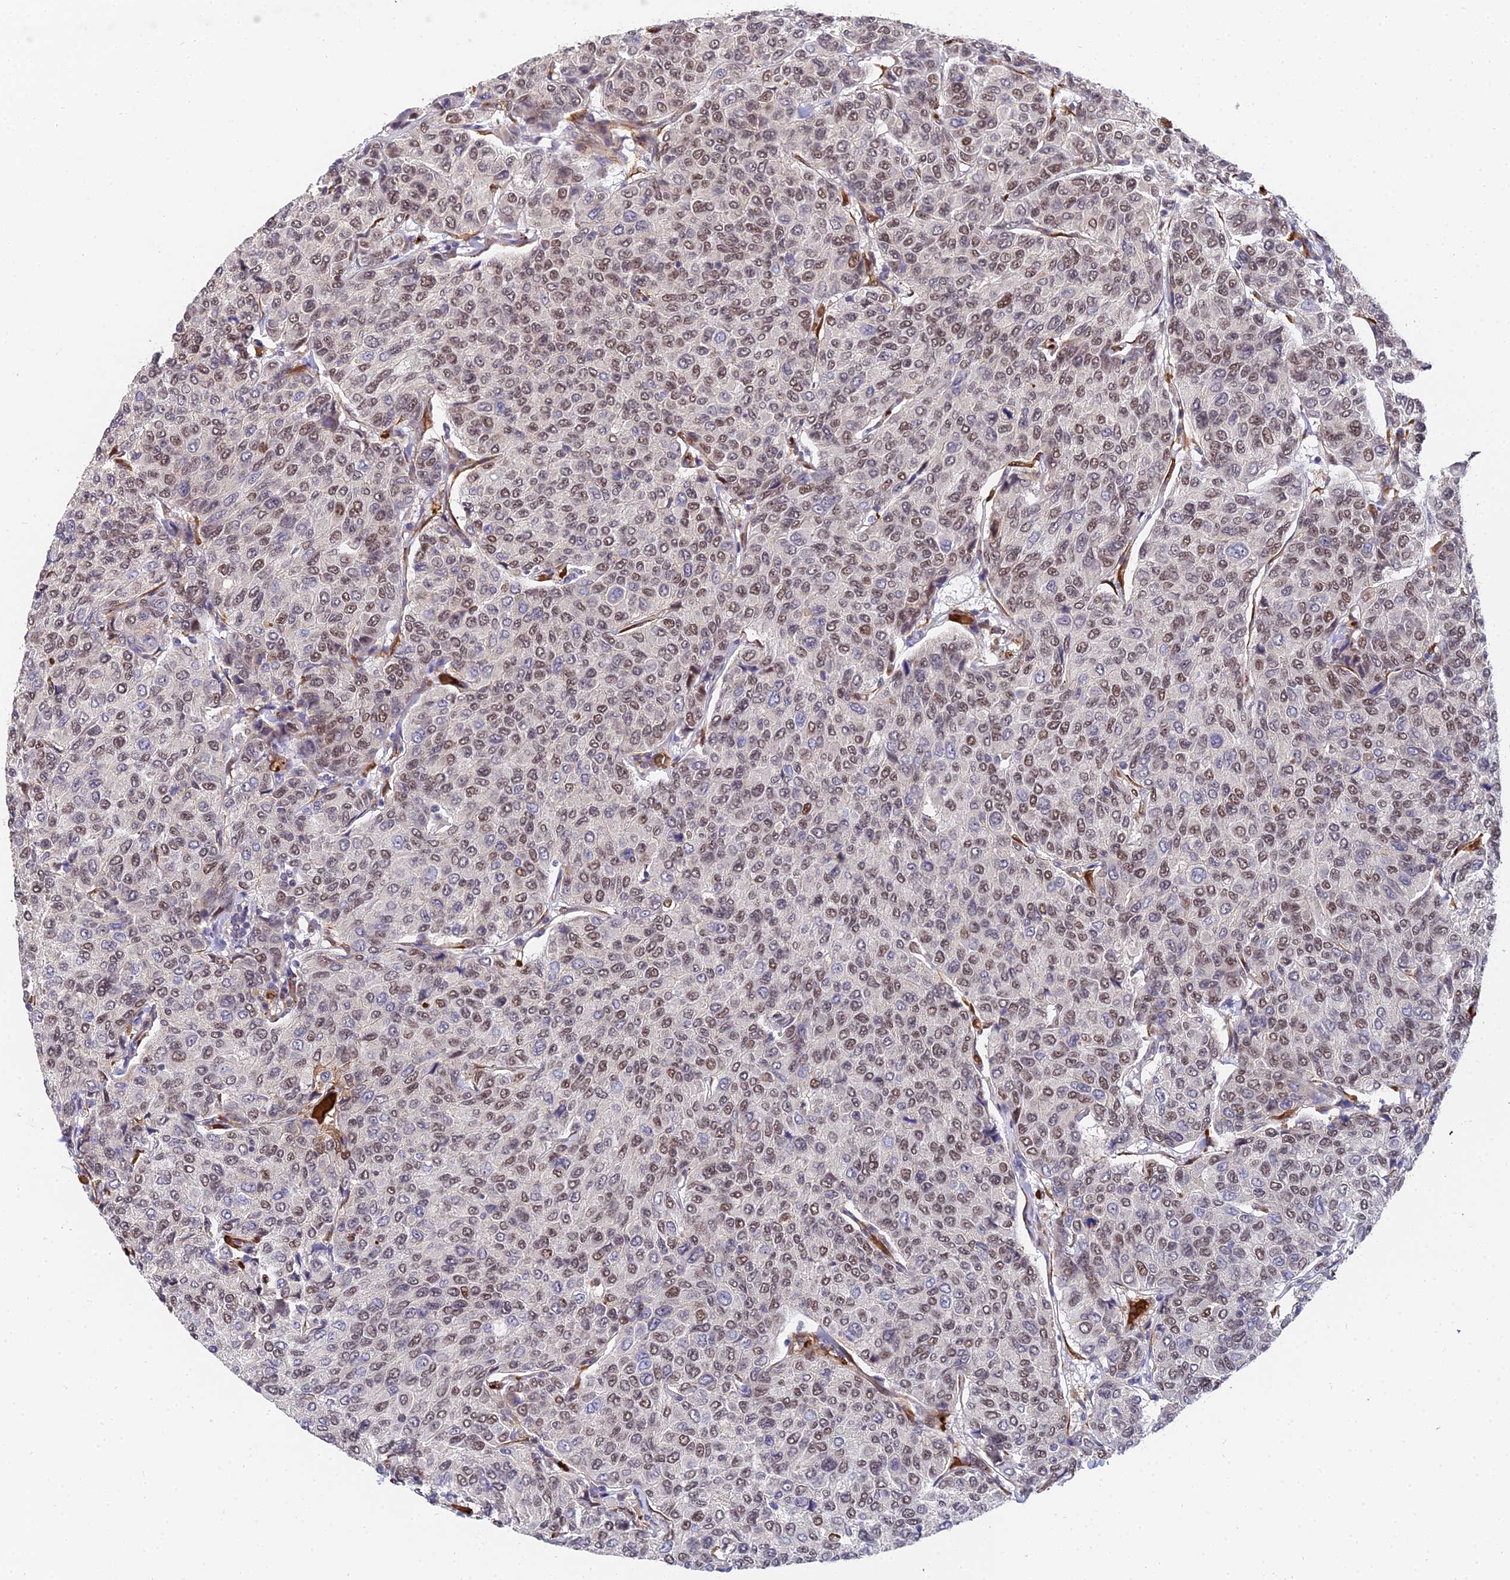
{"staining": {"intensity": "moderate", "quantity": ">75%", "location": "nuclear"}, "tissue": "breast cancer", "cell_type": "Tumor cells", "image_type": "cancer", "snomed": [{"axis": "morphology", "description": "Duct carcinoma"}, {"axis": "topography", "description": "Breast"}], "caption": "Immunohistochemistry (IHC) histopathology image of human breast invasive ductal carcinoma stained for a protein (brown), which reveals medium levels of moderate nuclear expression in approximately >75% of tumor cells.", "gene": "BCL9", "patient": {"sex": "female", "age": 55}}